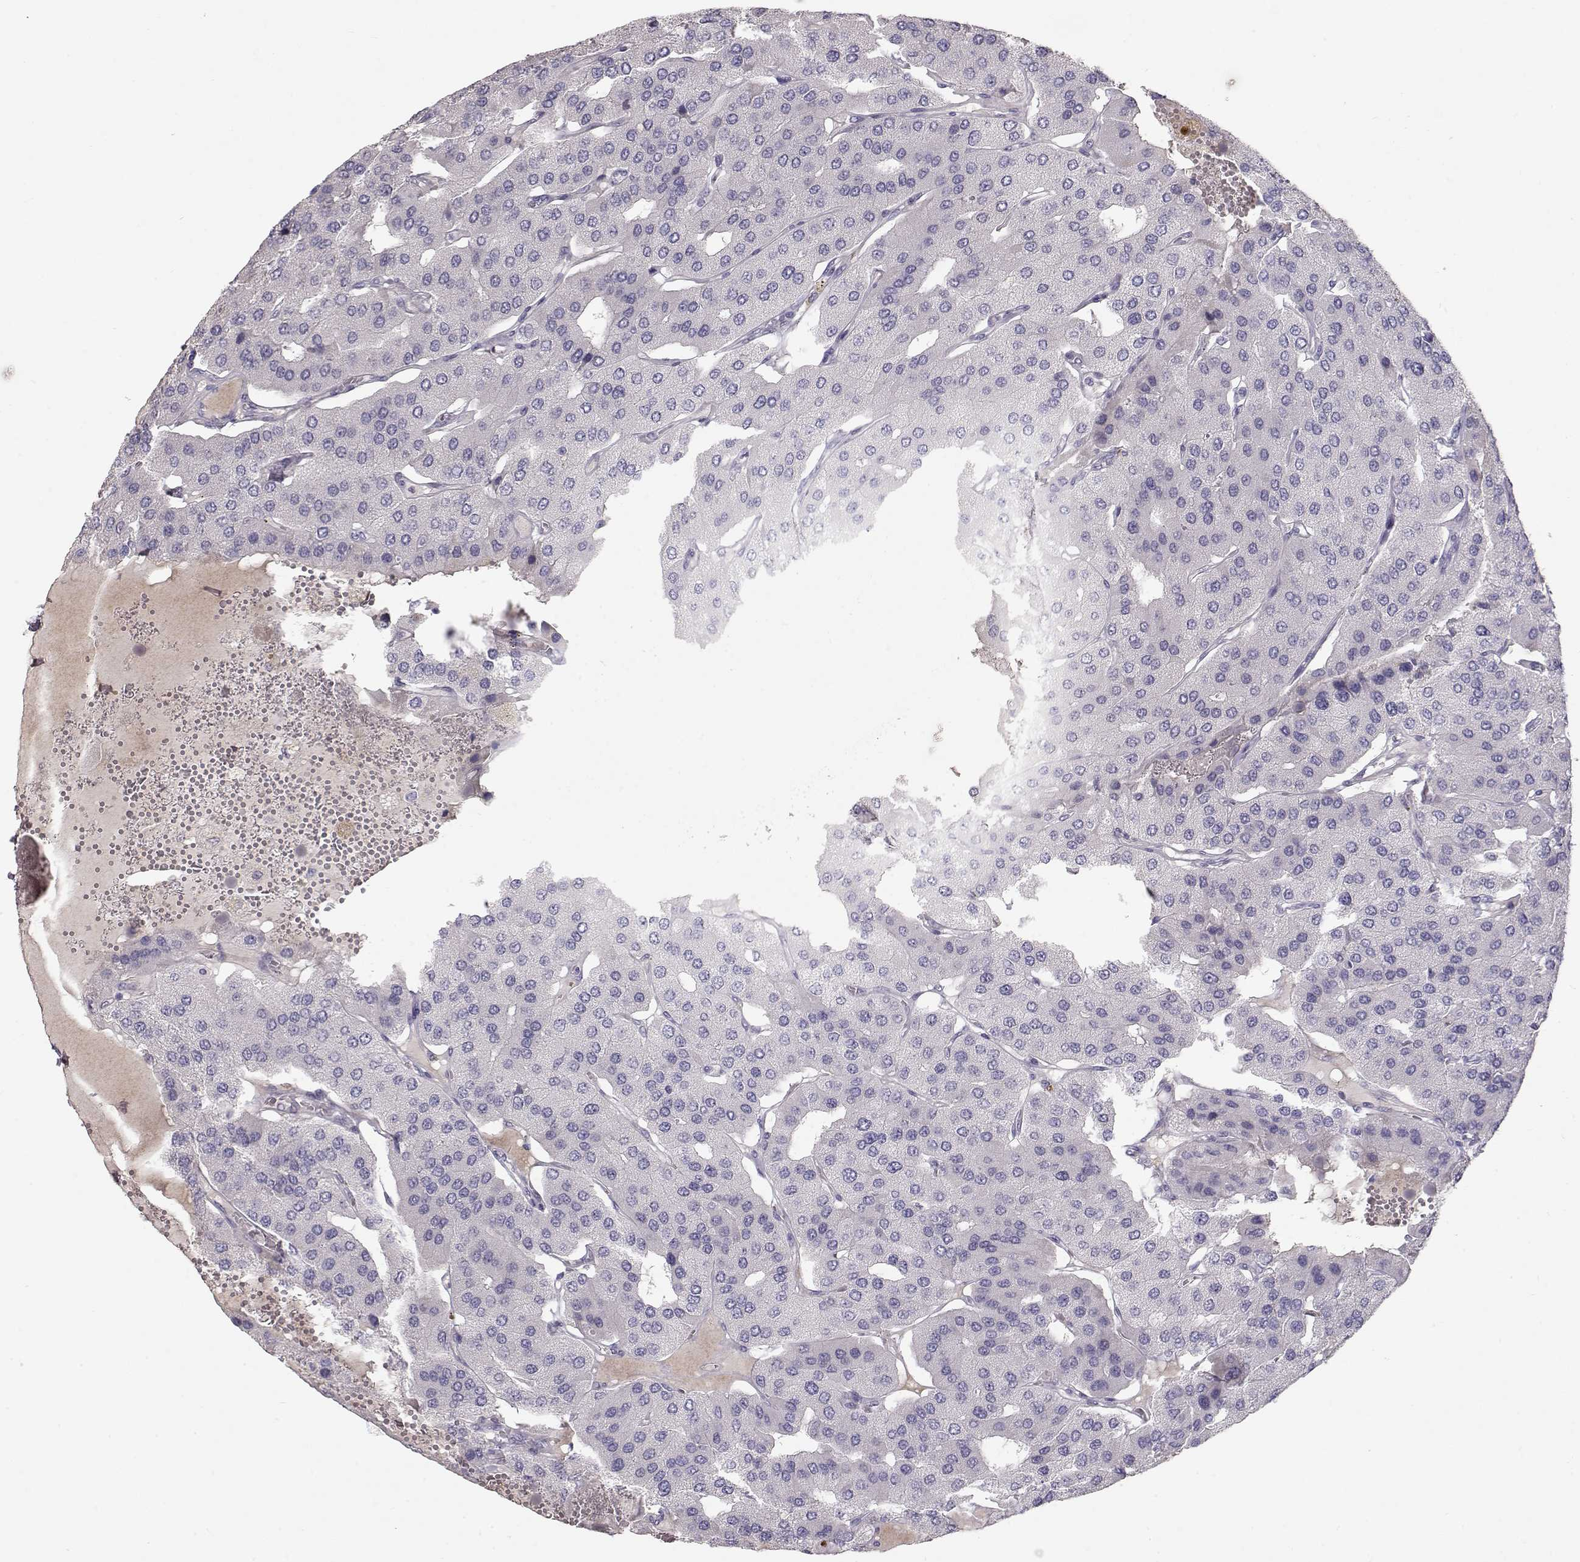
{"staining": {"intensity": "negative", "quantity": "none", "location": "none"}, "tissue": "parathyroid gland", "cell_type": "Glandular cells", "image_type": "normal", "snomed": [{"axis": "morphology", "description": "Normal tissue, NOS"}, {"axis": "morphology", "description": "Adenoma, NOS"}, {"axis": "topography", "description": "Parathyroid gland"}], "caption": "The photomicrograph displays no significant staining in glandular cells of parathyroid gland. (DAB (3,3'-diaminobenzidine) immunohistochemistry (IHC), high magnification).", "gene": "SLC18A1", "patient": {"sex": "female", "age": 86}}